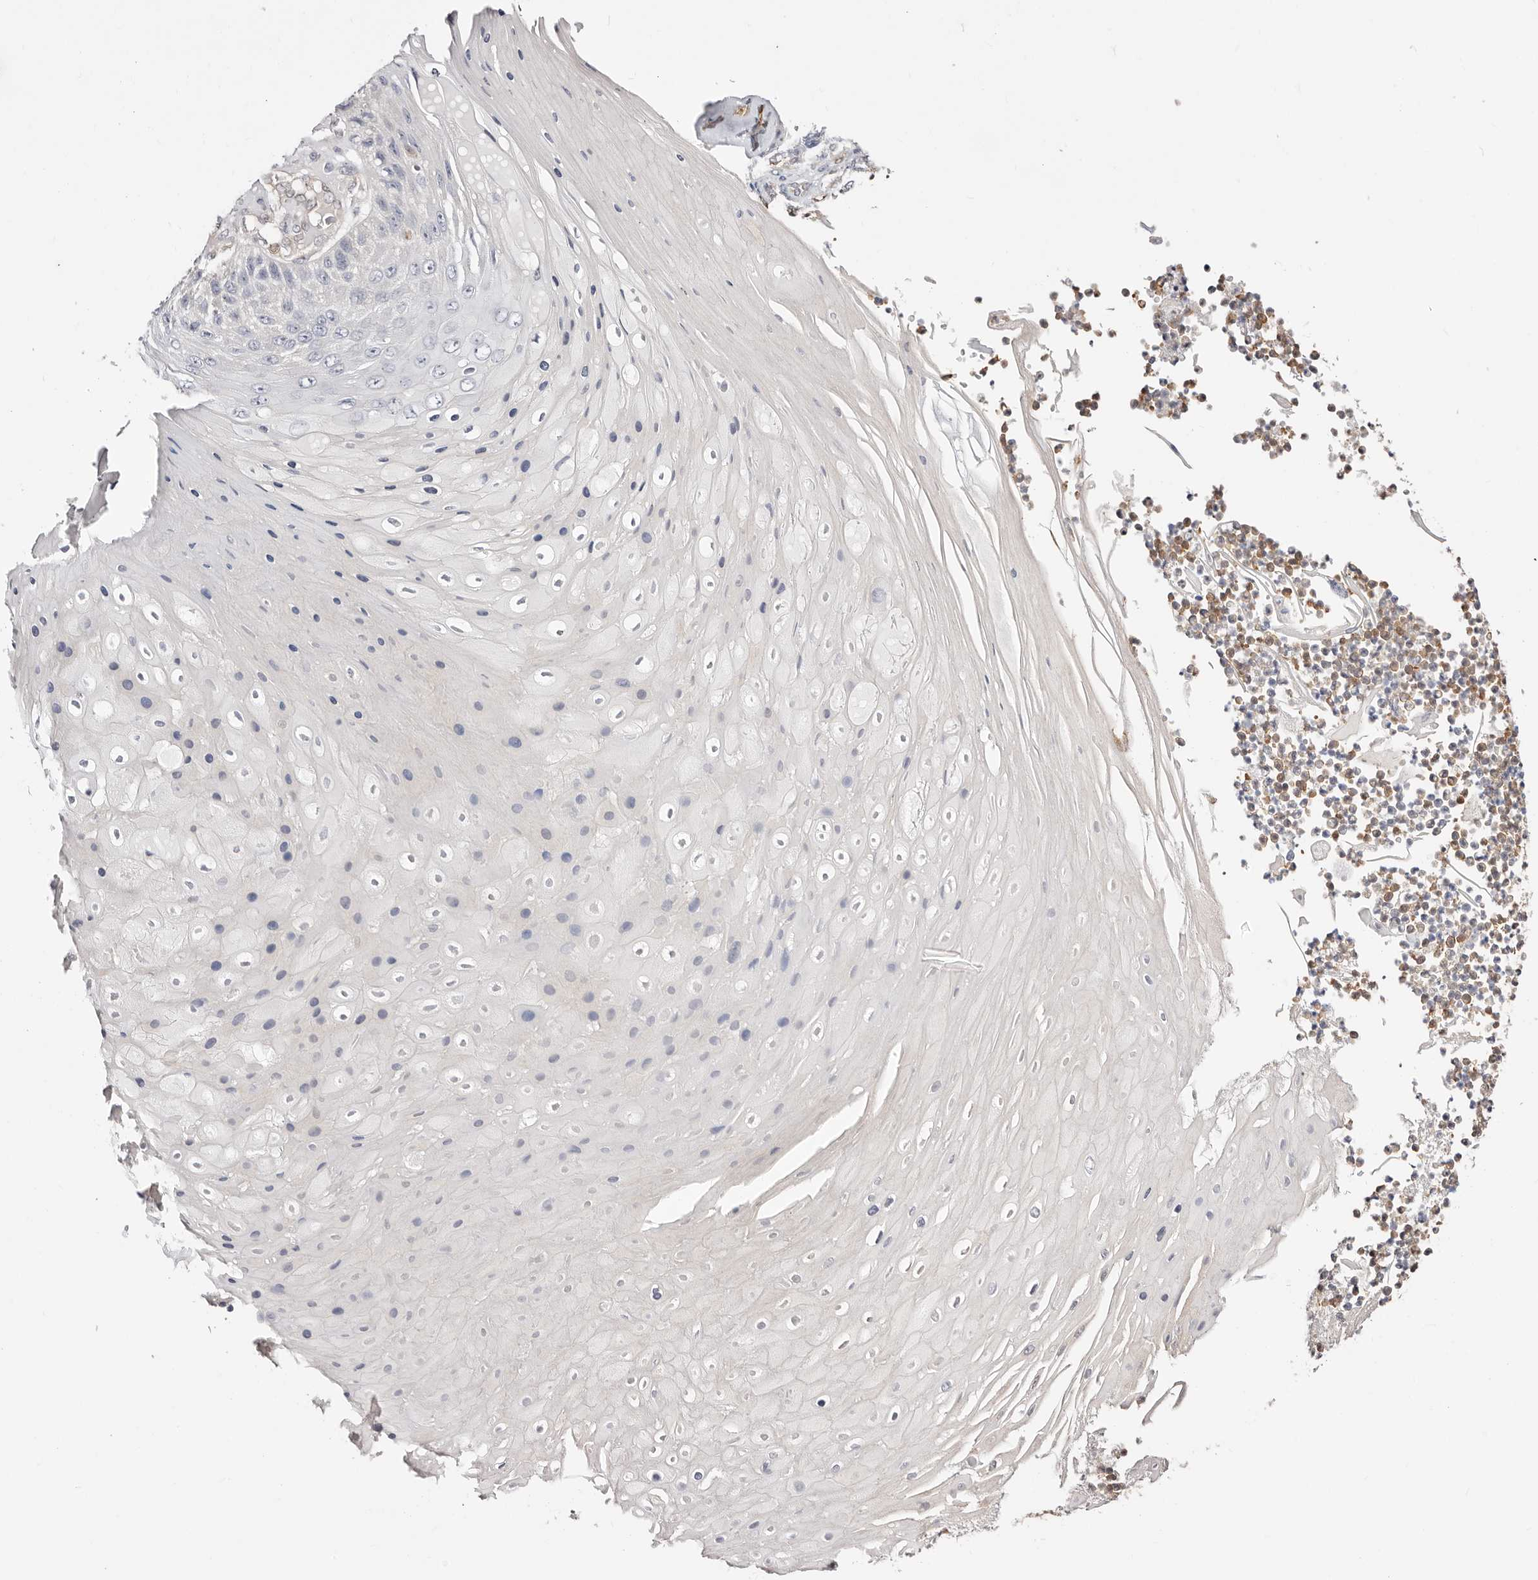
{"staining": {"intensity": "negative", "quantity": "none", "location": "none"}, "tissue": "skin cancer", "cell_type": "Tumor cells", "image_type": "cancer", "snomed": [{"axis": "morphology", "description": "Squamous cell carcinoma, NOS"}, {"axis": "topography", "description": "Skin"}], "caption": "Protein analysis of squamous cell carcinoma (skin) displays no significant positivity in tumor cells.", "gene": "STAT5A", "patient": {"sex": "female", "age": 88}}